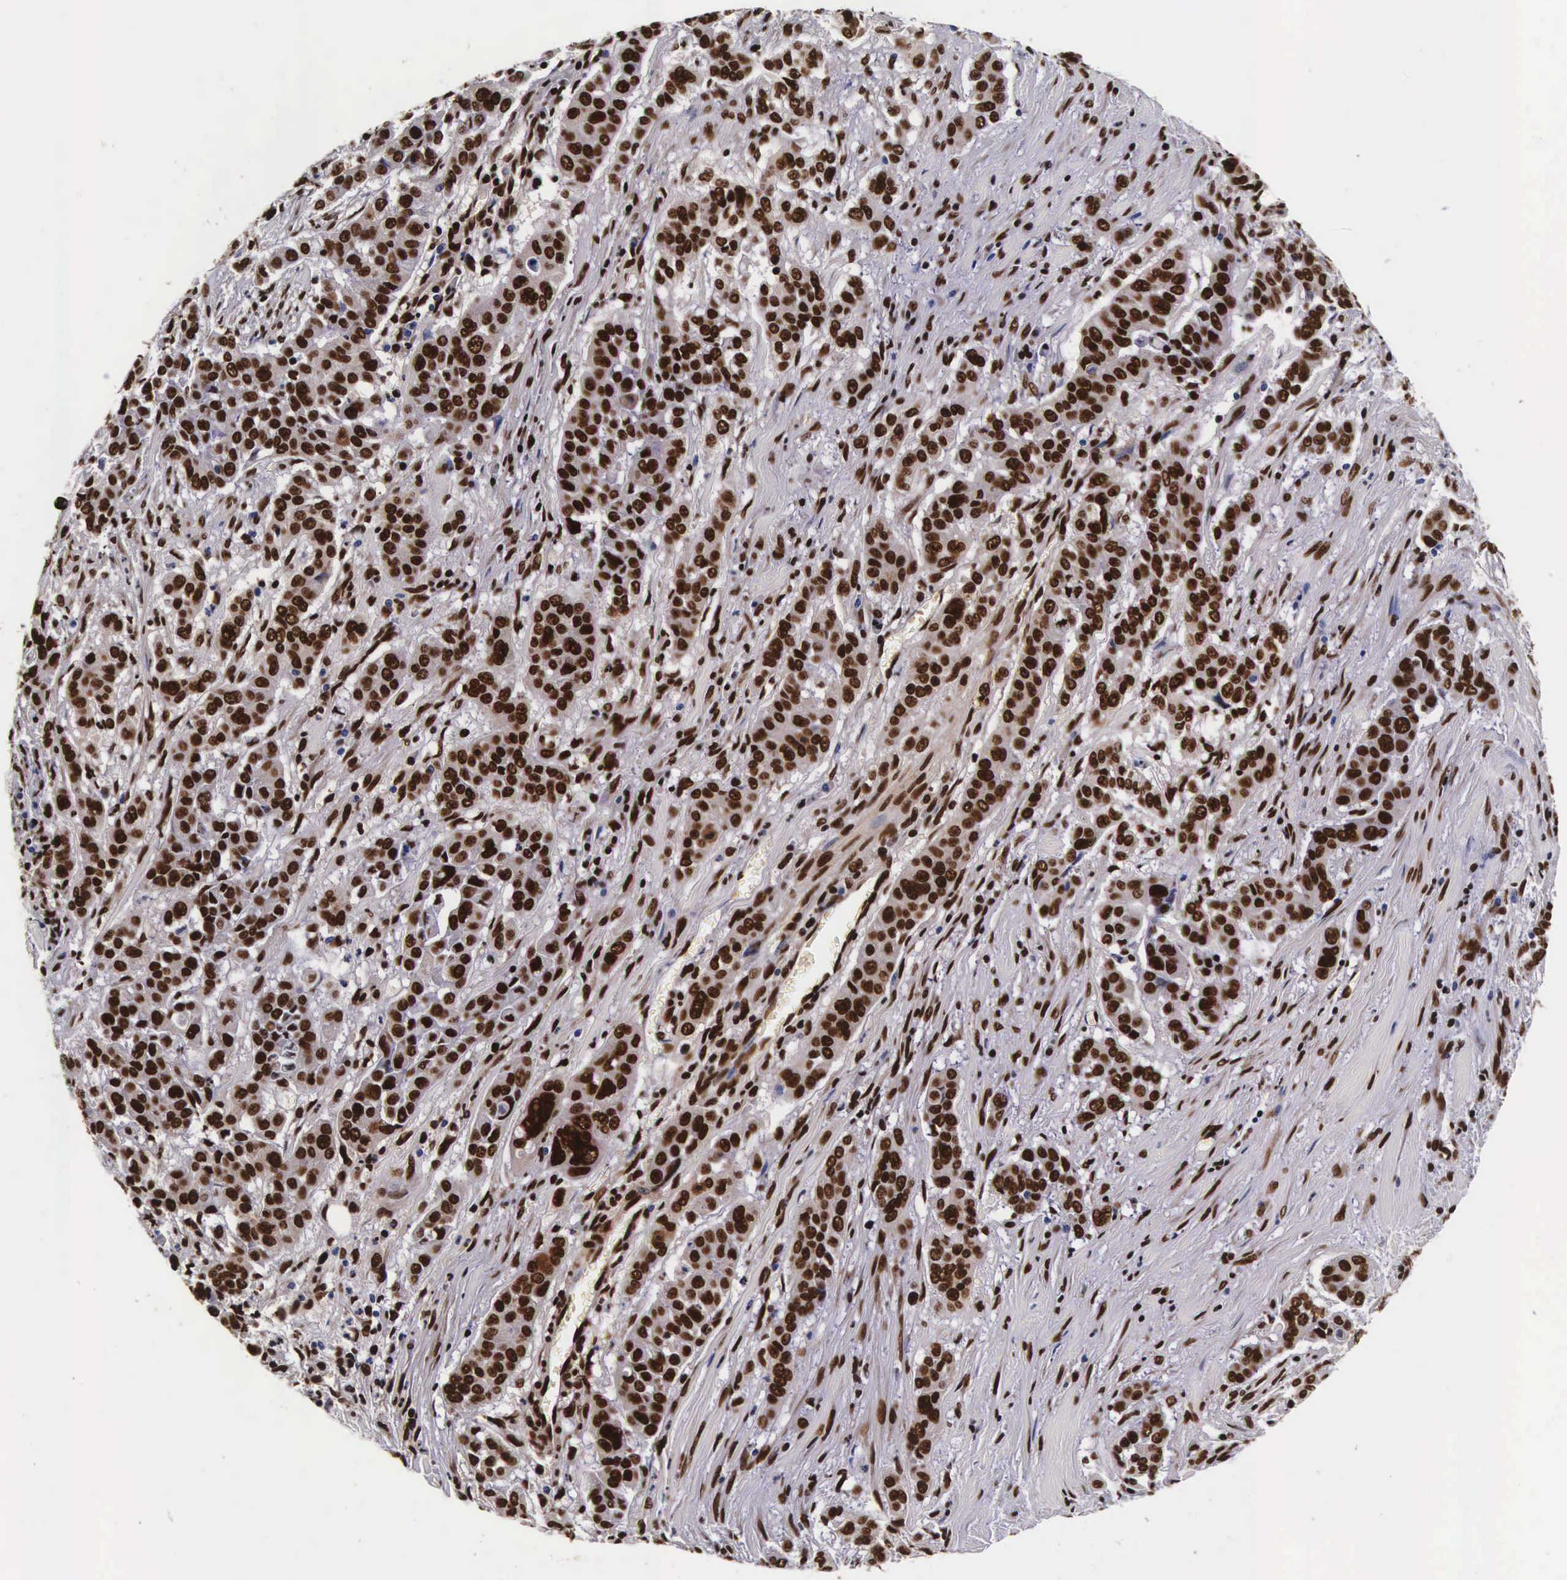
{"staining": {"intensity": "strong", "quantity": ">75%", "location": "nuclear"}, "tissue": "pancreatic cancer", "cell_type": "Tumor cells", "image_type": "cancer", "snomed": [{"axis": "morphology", "description": "Adenocarcinoma, NOS"}, {"axis": "topography", "description": "Pancreas"}], "caption": "DAB immunohistochemical staining of pancreatic adenocarcinoma reveals strong nuclear protein expression in approximately >75% of tumor cells.", "gene": "PABPN1", "patient": {"sex": "female", "age": 52}}